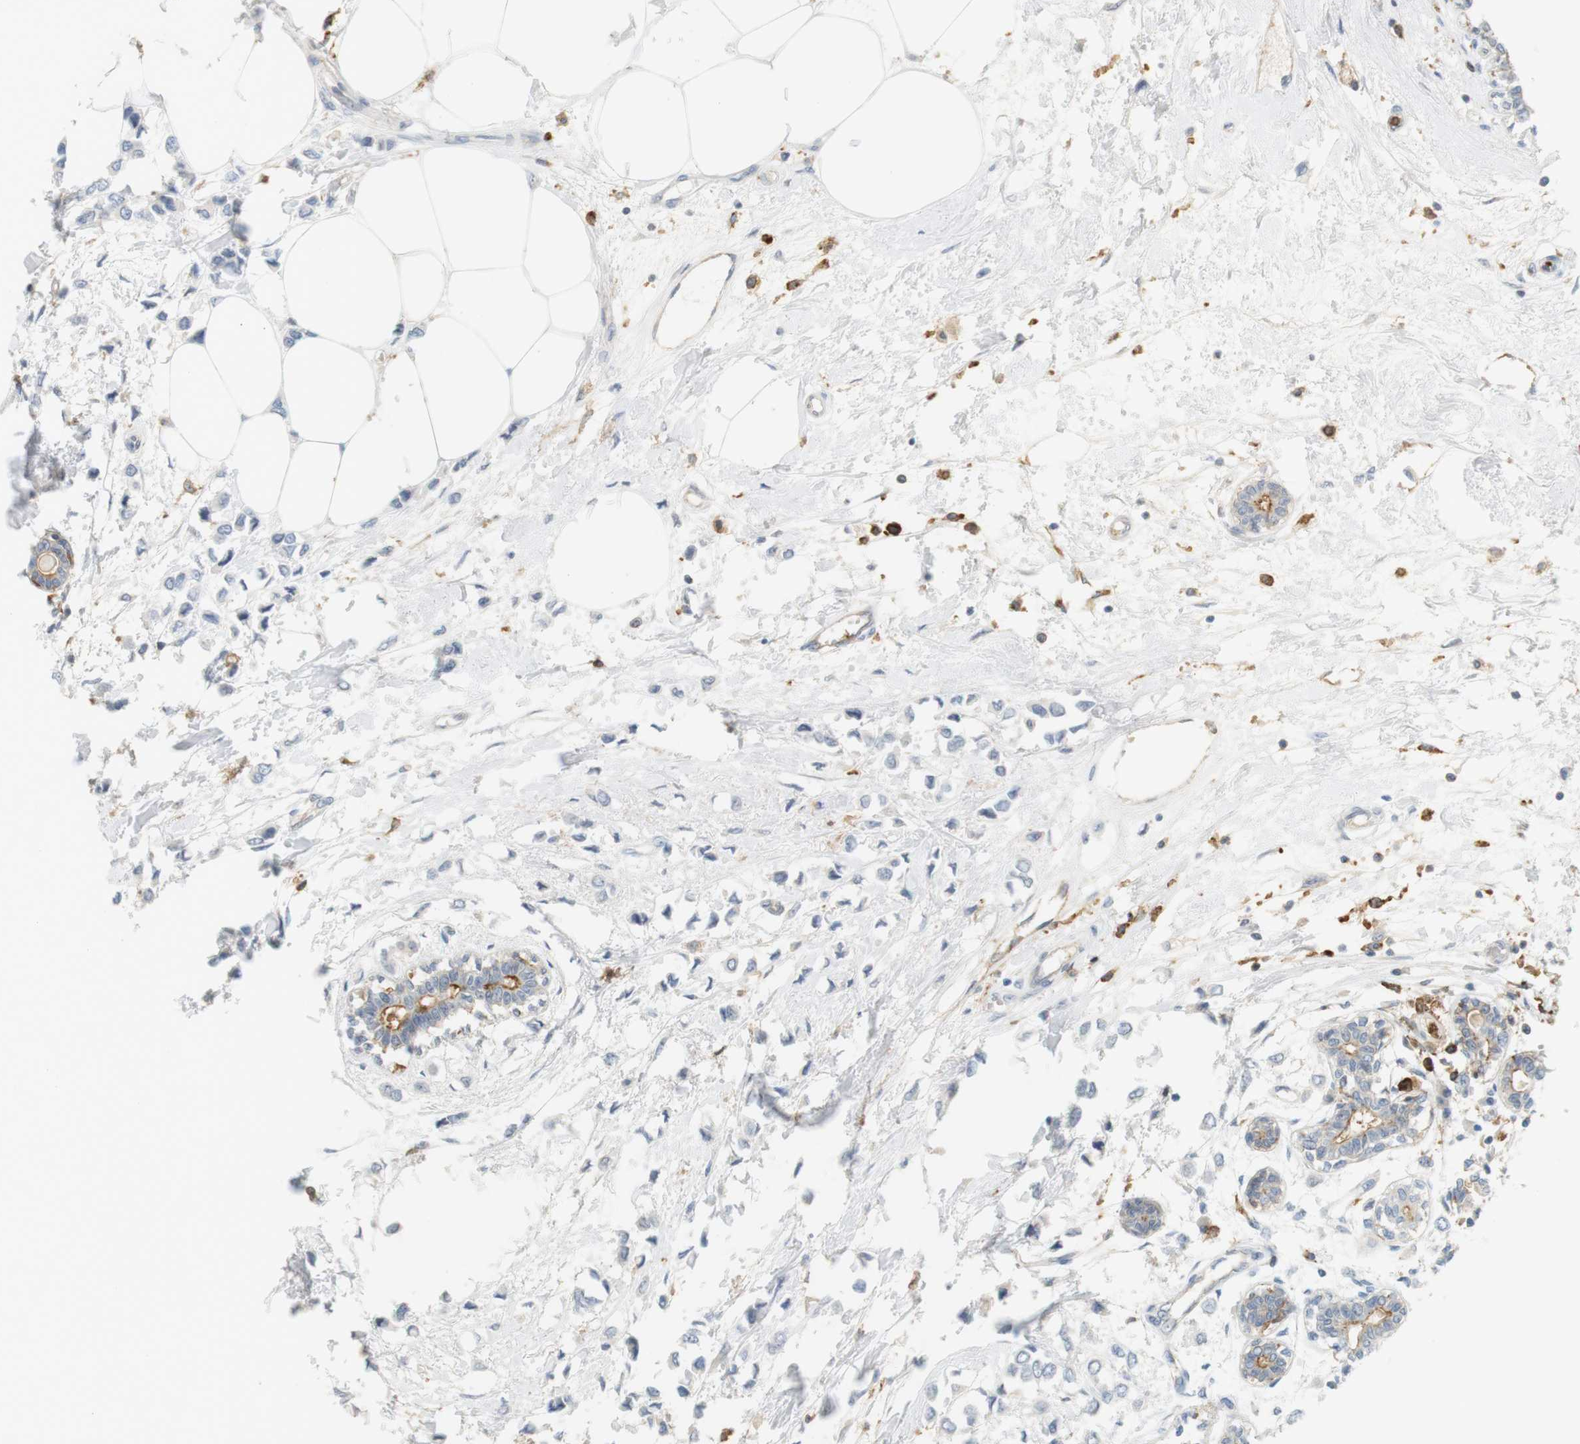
{"staining": {"intensity": "negative", "quantity": "none", "location": "none"}, "tissue": "breast cancer", "cell_type": "Tumor cells", "image_type": "cancer", "snomed": [{"axis": "morphology", "description": "Lobular carcinoma"}, {"axis": "topography", "description": "Breast"}], "caption": "Immunohistochemistry (IHC) histopathology image of breast cancer stained for a protein (brown), which displays no positivity in tumor cells. (DAB (3,3'-diaminobenzidine) IHC with hematoxylin counter stain).", "gene": "SIRPA", "patient": {"sex": "female", "age": 51}}